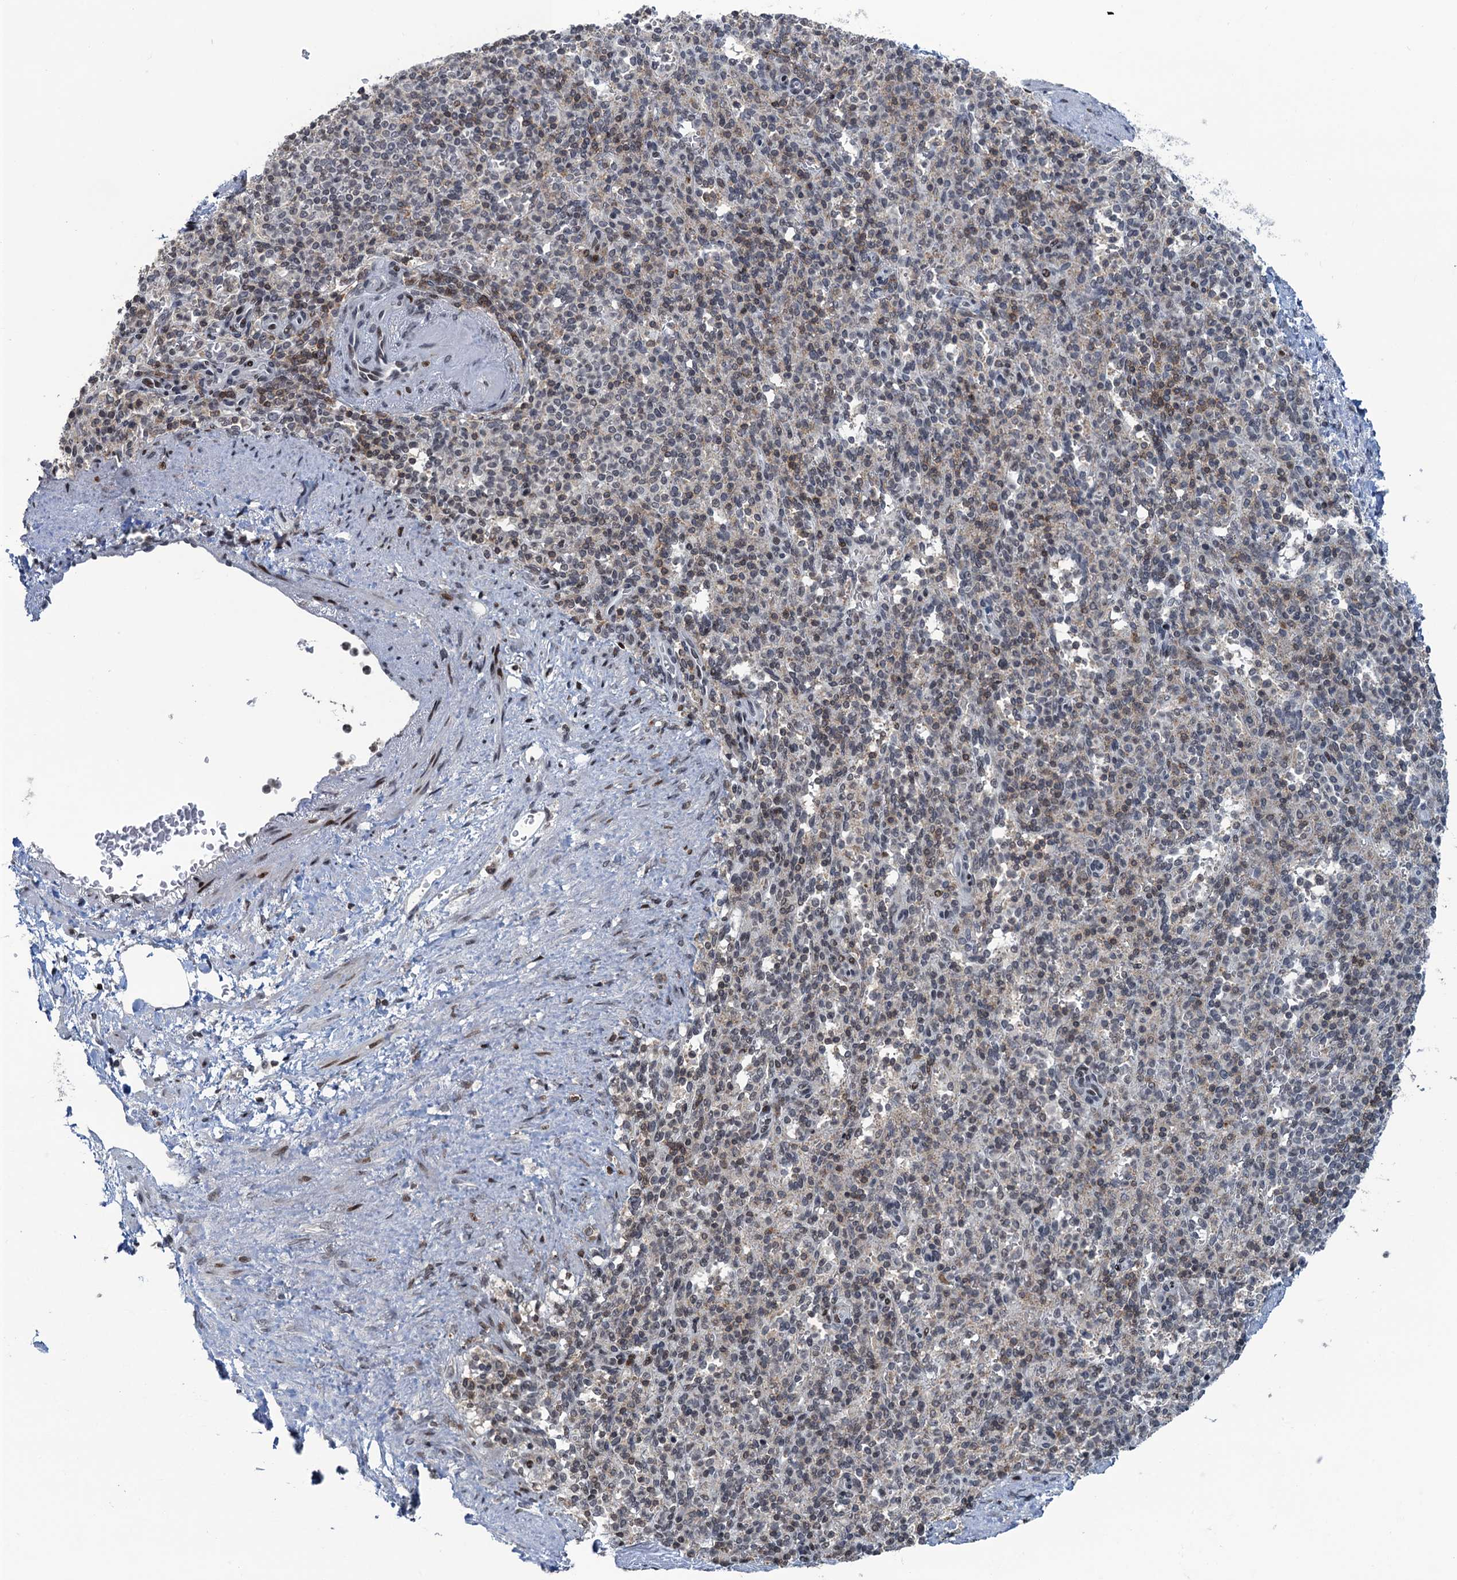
{"staining": {"intensity": "moderate", "quantity": "<25%", "location": "cytoplasmic/membranous,nuclear"}, "tissue": "spleen", "cell_type": "Cells in red pulp", "image_type": "normal", "snomed": [{"axis": "morphology", "description": "Normal tissue, NOS"}, {"axis": "topography", "description": "Spleen"}], "caption": "Immunohistochemistry (IHC) photomicrograph of benign spleen stained for a protein (brown), which demonstrates low levels of moderate cytoplasmic/membranous,nuclear staining in approximately <25% of cells in red pulp.", "gene": "FYB1", "patient": {"sex": "female", "age": 74}}